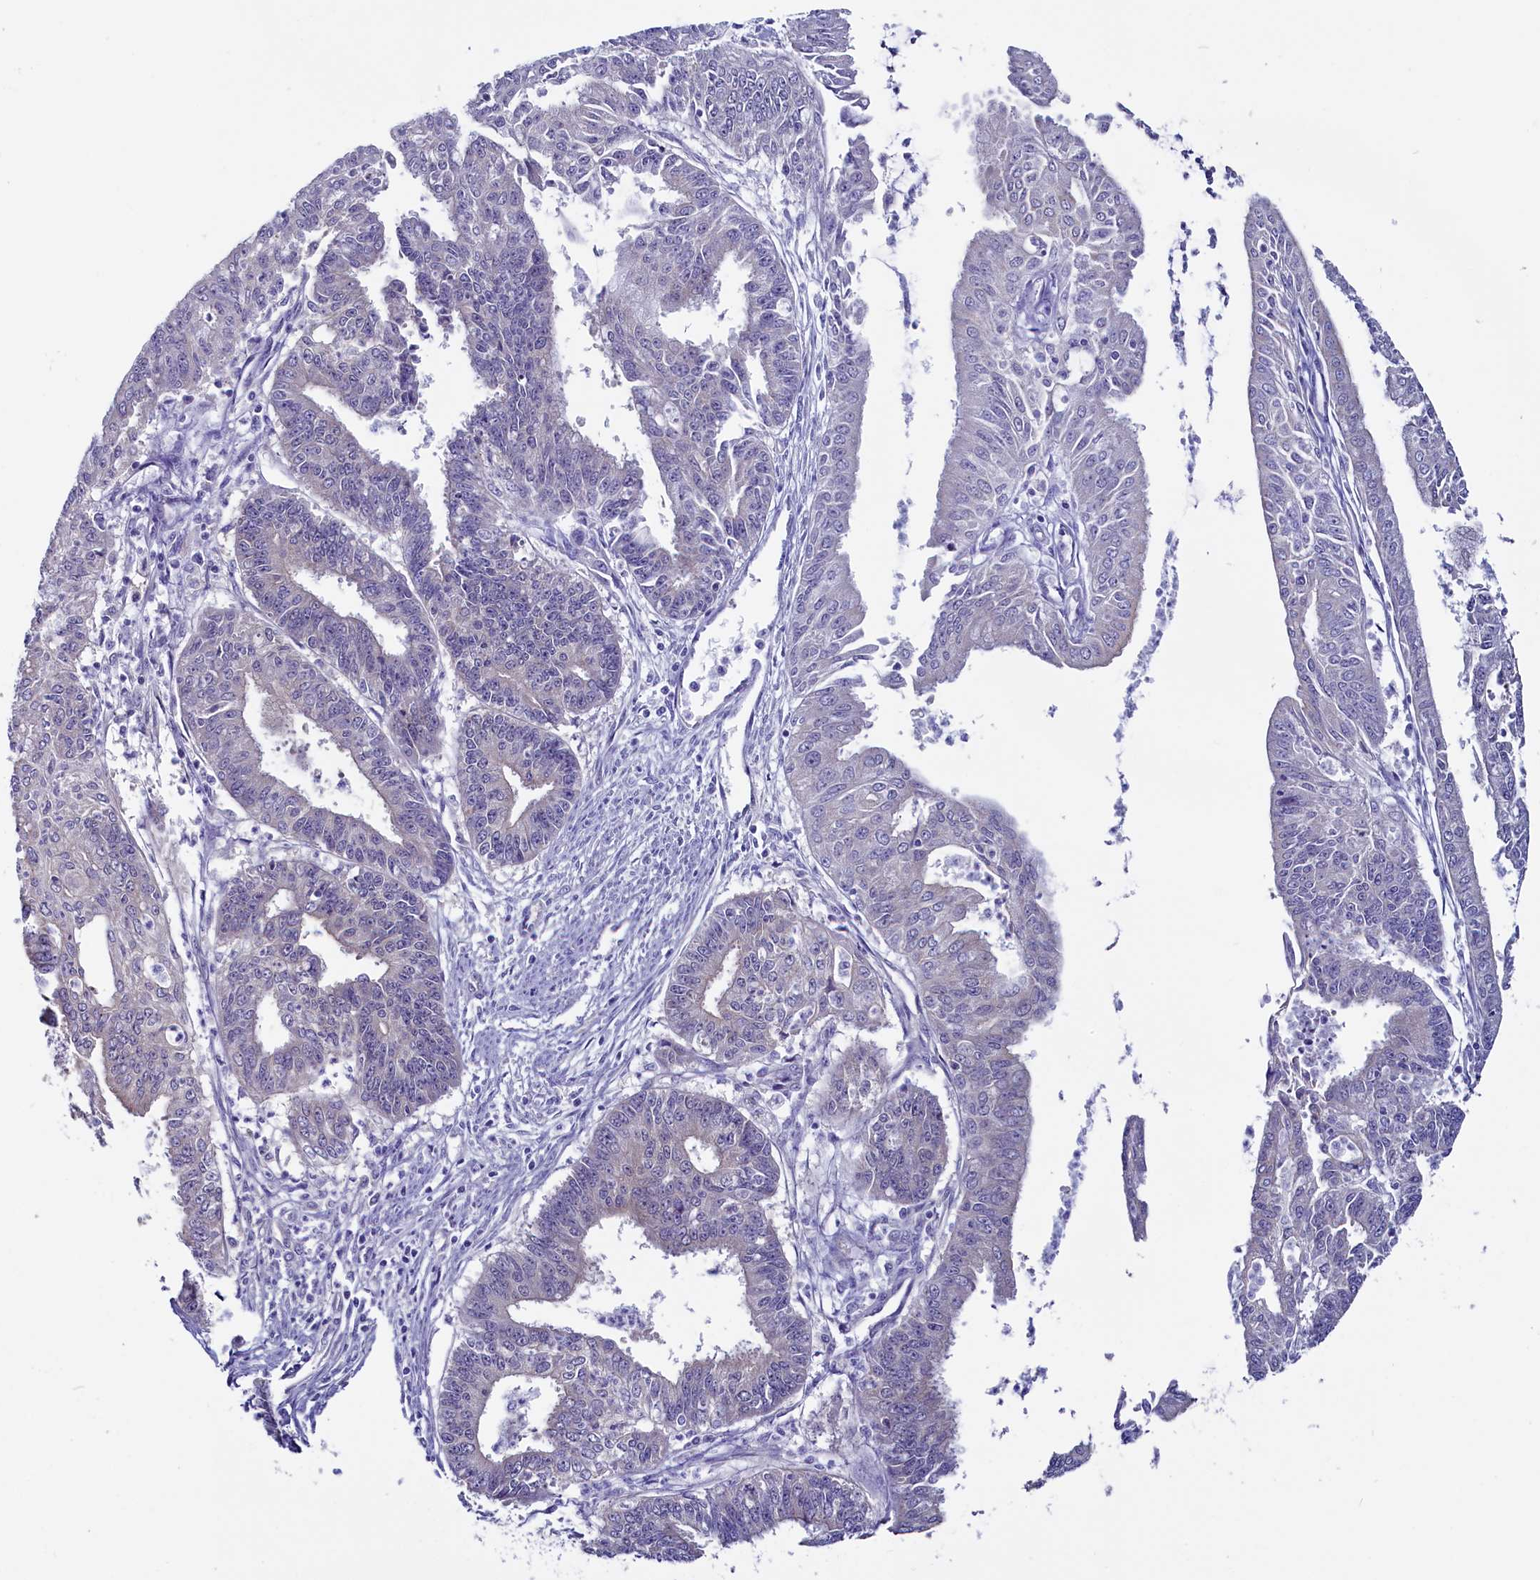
{"staining": {"intensity": "negative", "quantity": "none", "location": "none"}, "tissue": "endometrial cancer", "cell_type": "Tumor cells", "image_type": "cancer", "snomed": [{"axis": "morphology", "description": "Adenocarcinoma, NOS"}, {"axis": "topography", "description": "Endometrium"}], "caption": "This is an immunohistochemistry (IHC) image of endometrial adenocarcinoma. There is no staining in tumor cells.", "gene": "CIAPIN1", "patient": {"sex": "female", "age": 73}}